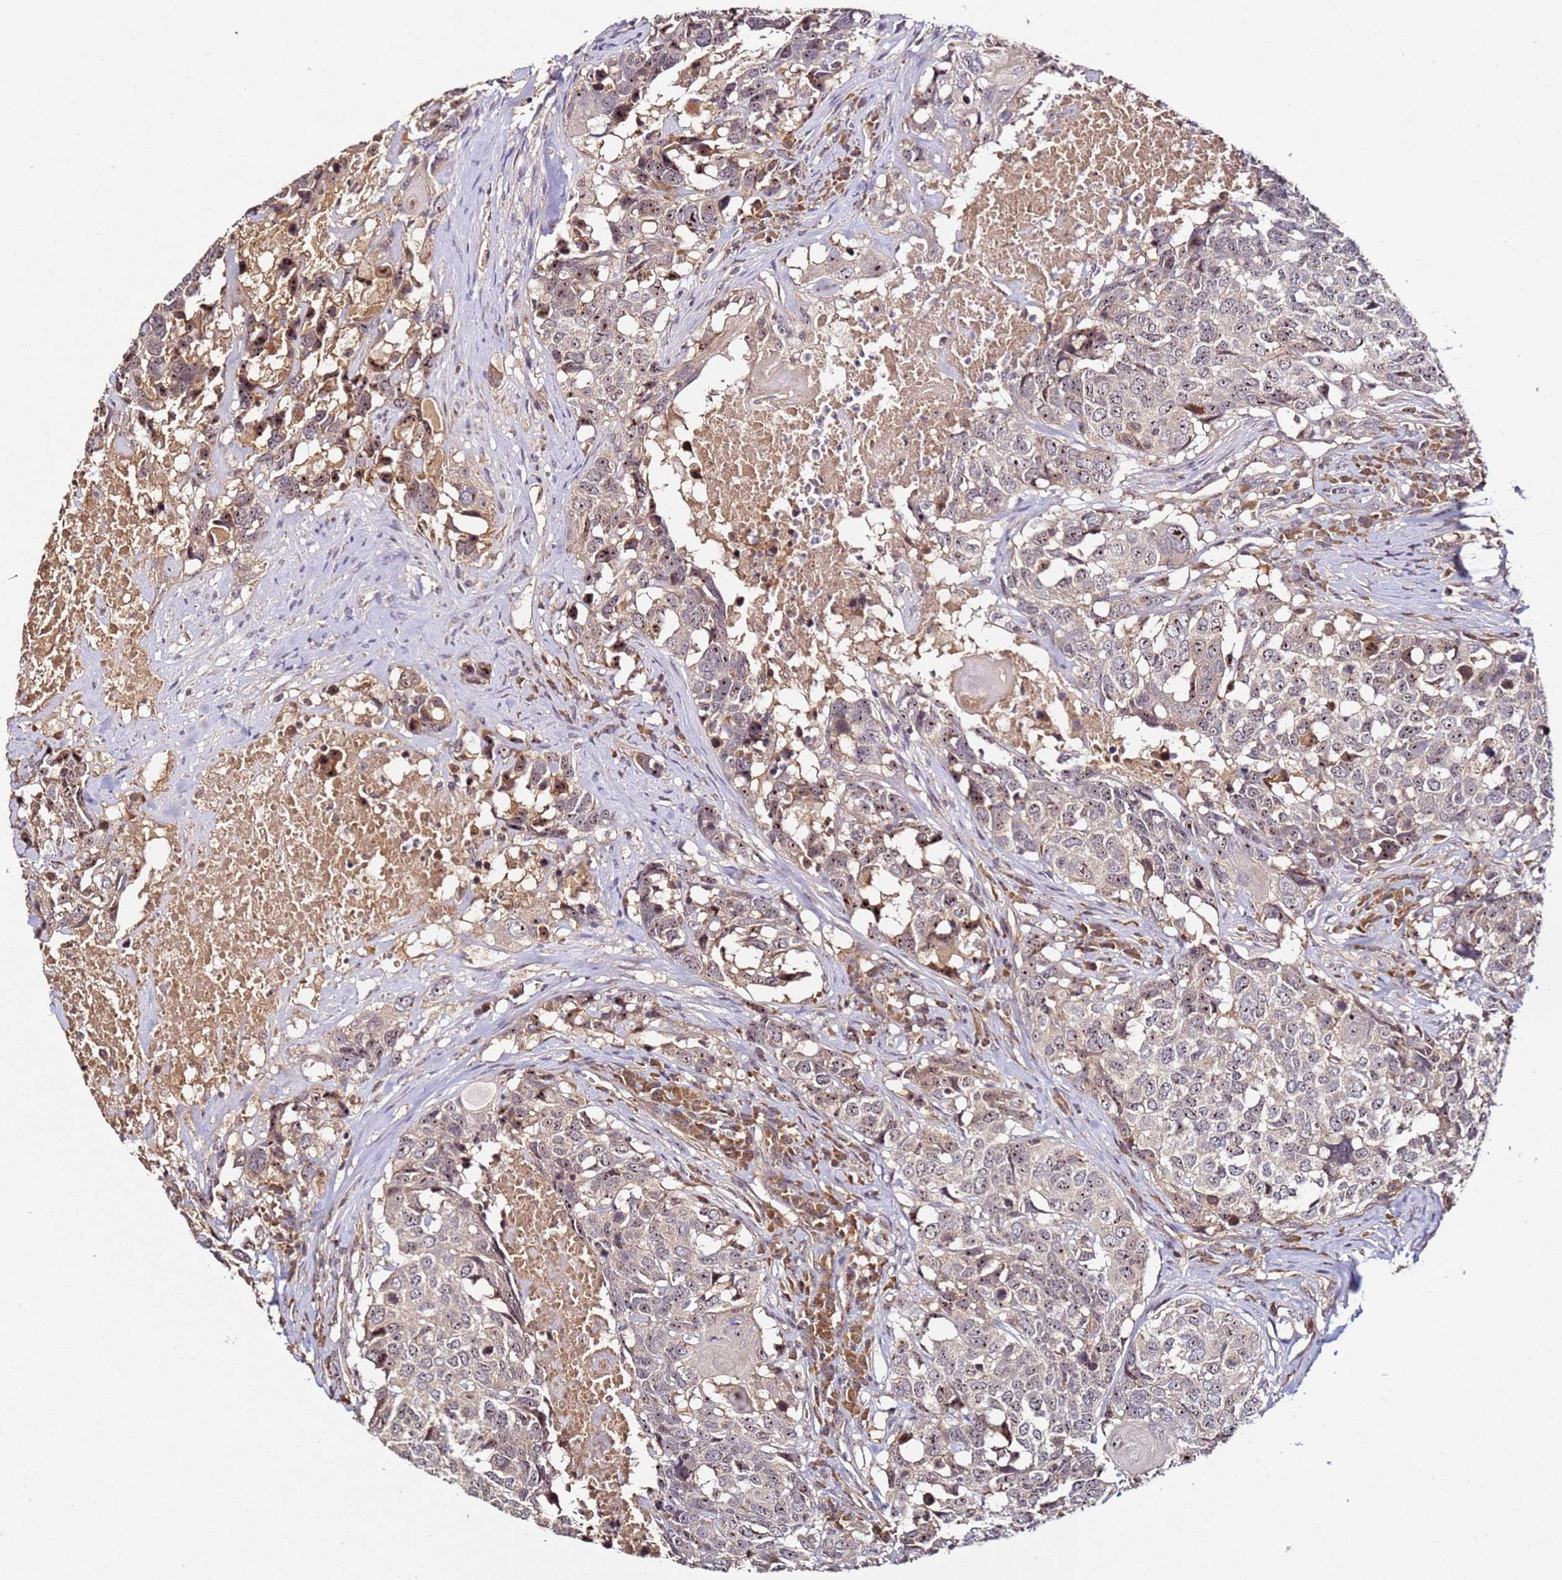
{"staining": {"intensity": "weak", "quantity": "25%-75%", "location": "nuclear"}, "tissue": "head and neck cancer", "cell_type": "Tumor cells", "image_type": "cancer", "snomed": [{"axis": "morphology", "description": "Squamous cell carcinoma, NOS"}, {"axis": "topography", "description": "Head-Neck"}], "caption": "Squamous cell carcinoma (head and neck) stained with immunohistochemistry (IHC) shows weak nuclear positivity in approximately 25%-75% of tumor cells.", "gene": "DDX27", "patient": {"sex": "male", "age": 66}}